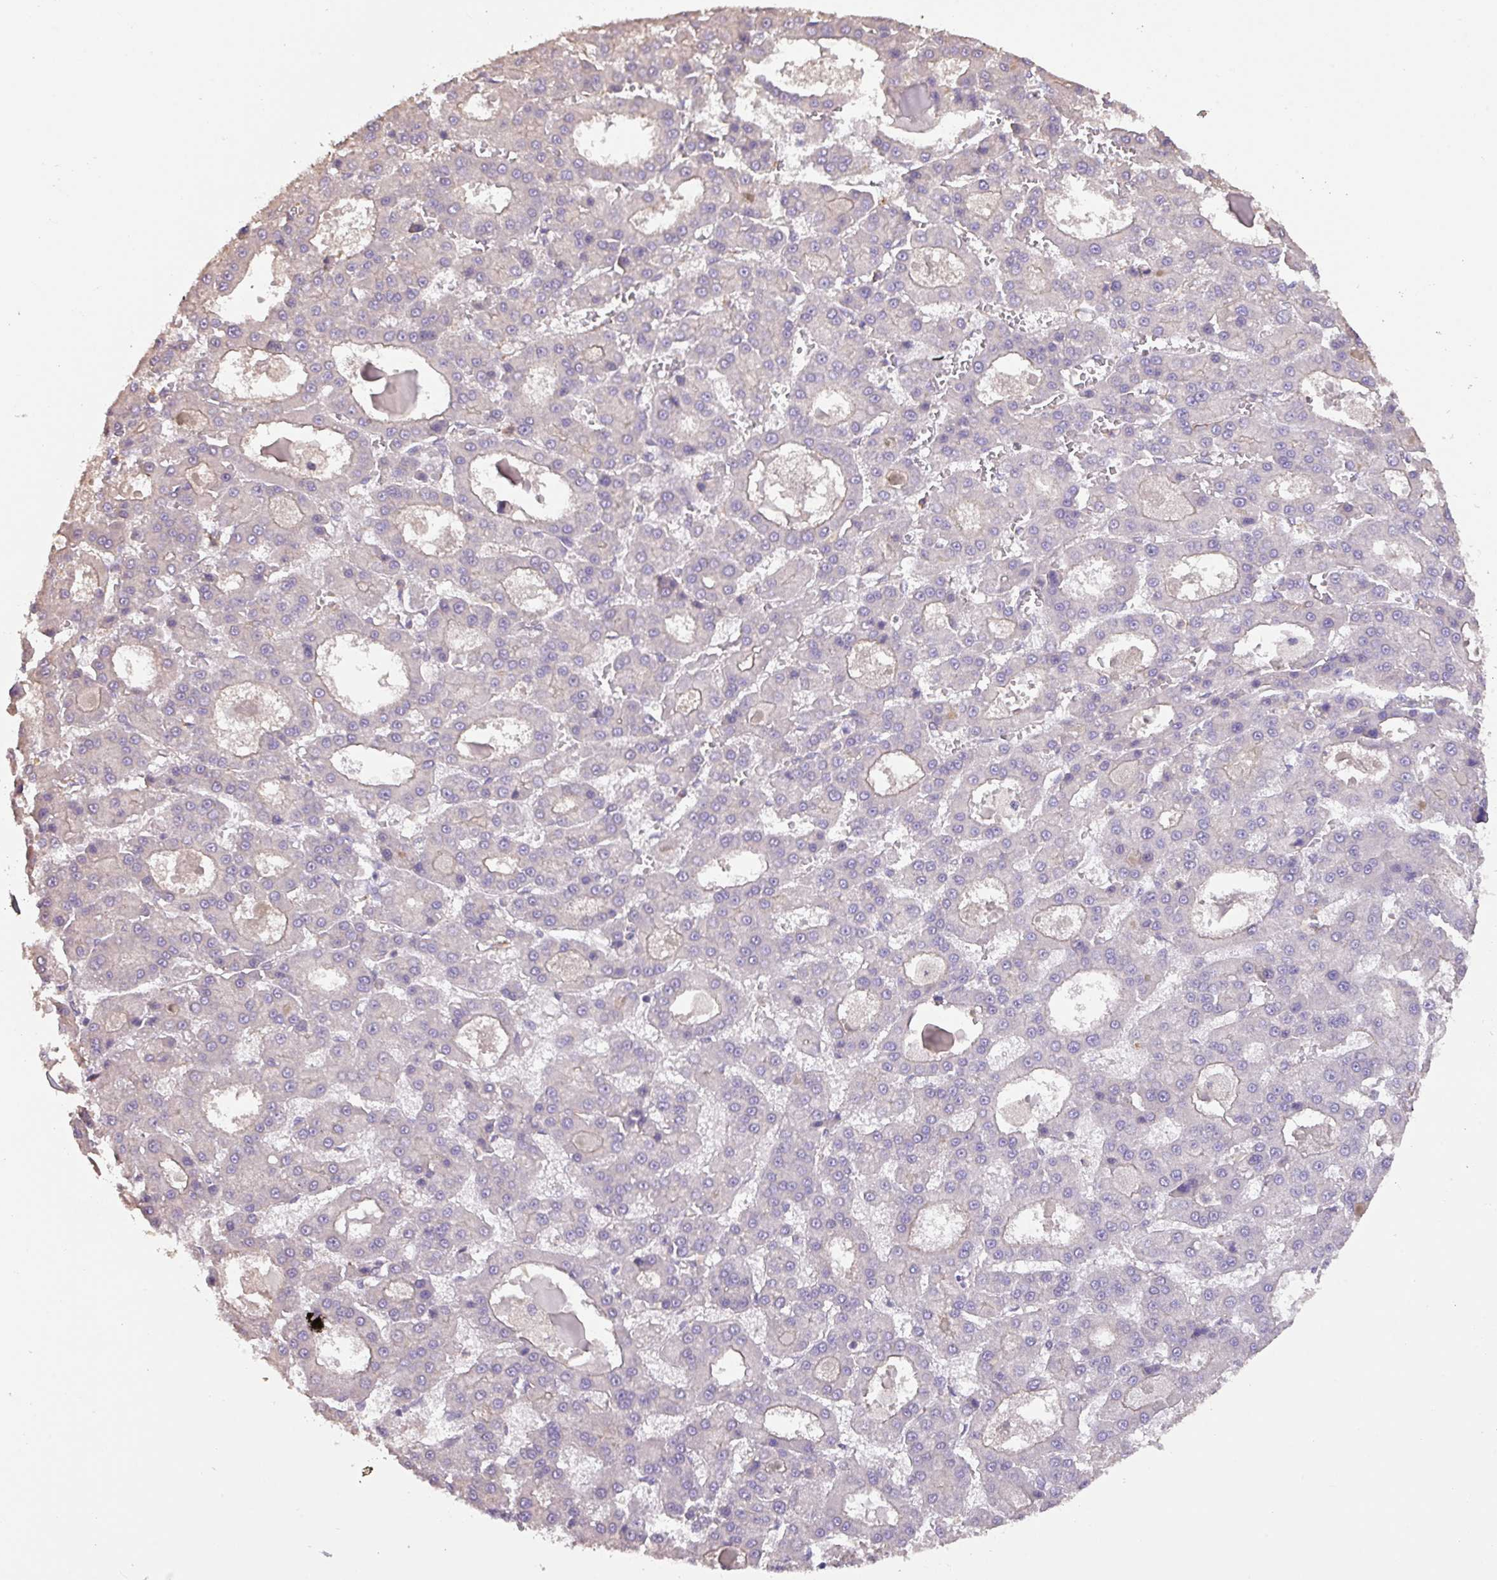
{"staining": {"intensity": "negative", "quantity": "none", "location": "none"}, "tissue": "liver cancer", "cell_type": "Tumor cells", "image_type": "cancer", "snomed": [{"axis": "morphology", "description": "Carcinoma, Hepatocellular, NOS"}, {"axis": "topography", "description": "Liver"}], "caption": "Immunohistochemistry (IHC) image of hepatocellular carcinoma (liver) stained for a protein (brown), which displays no expression in tumor cells. The staining was performed using DAB to visualize the protein expression in brown, while the nuclei were stained in blue with hematoxylin (Magnification: 20x).", "gene": "CALML4", "patient": {"sex": "male", "age": 70}}